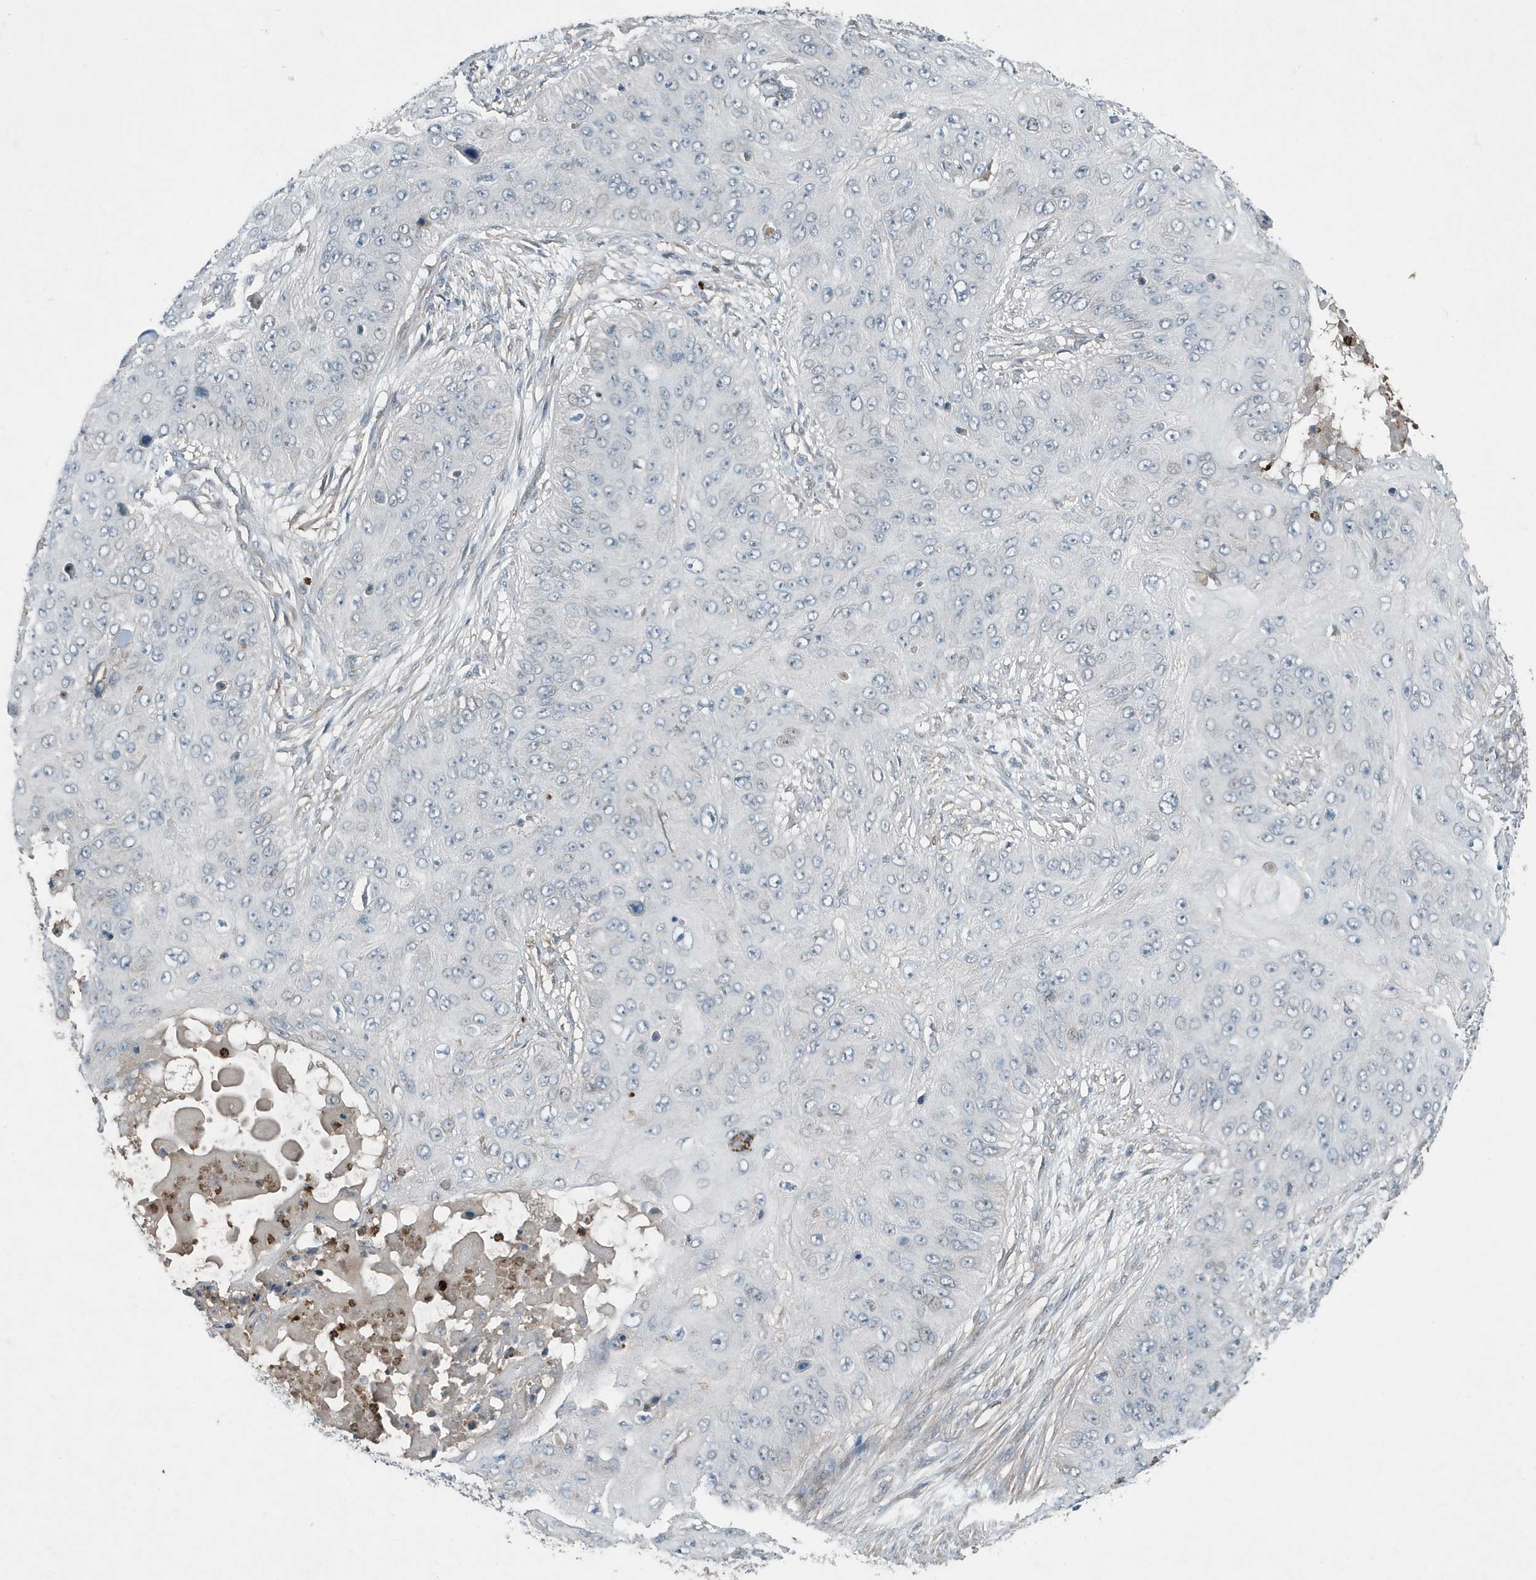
{"staining": {"intensity": "negative", "quantity": "none", "location": "none"}, "tissue": "skin cancer", "cell_type": "Tumor cells", "image_type": "cancer", "snomed": [{"axis": "morphology", "description": "Squamous cell carcinoma, NOS"}, {"axis": "topography", "description": "Skin"}], "caption": "There is no significant expression in tumor cells of squamous cell carcinoma (skin).", "gene": "DAPP1", "patient": {"sex": "female", "age": 80}}